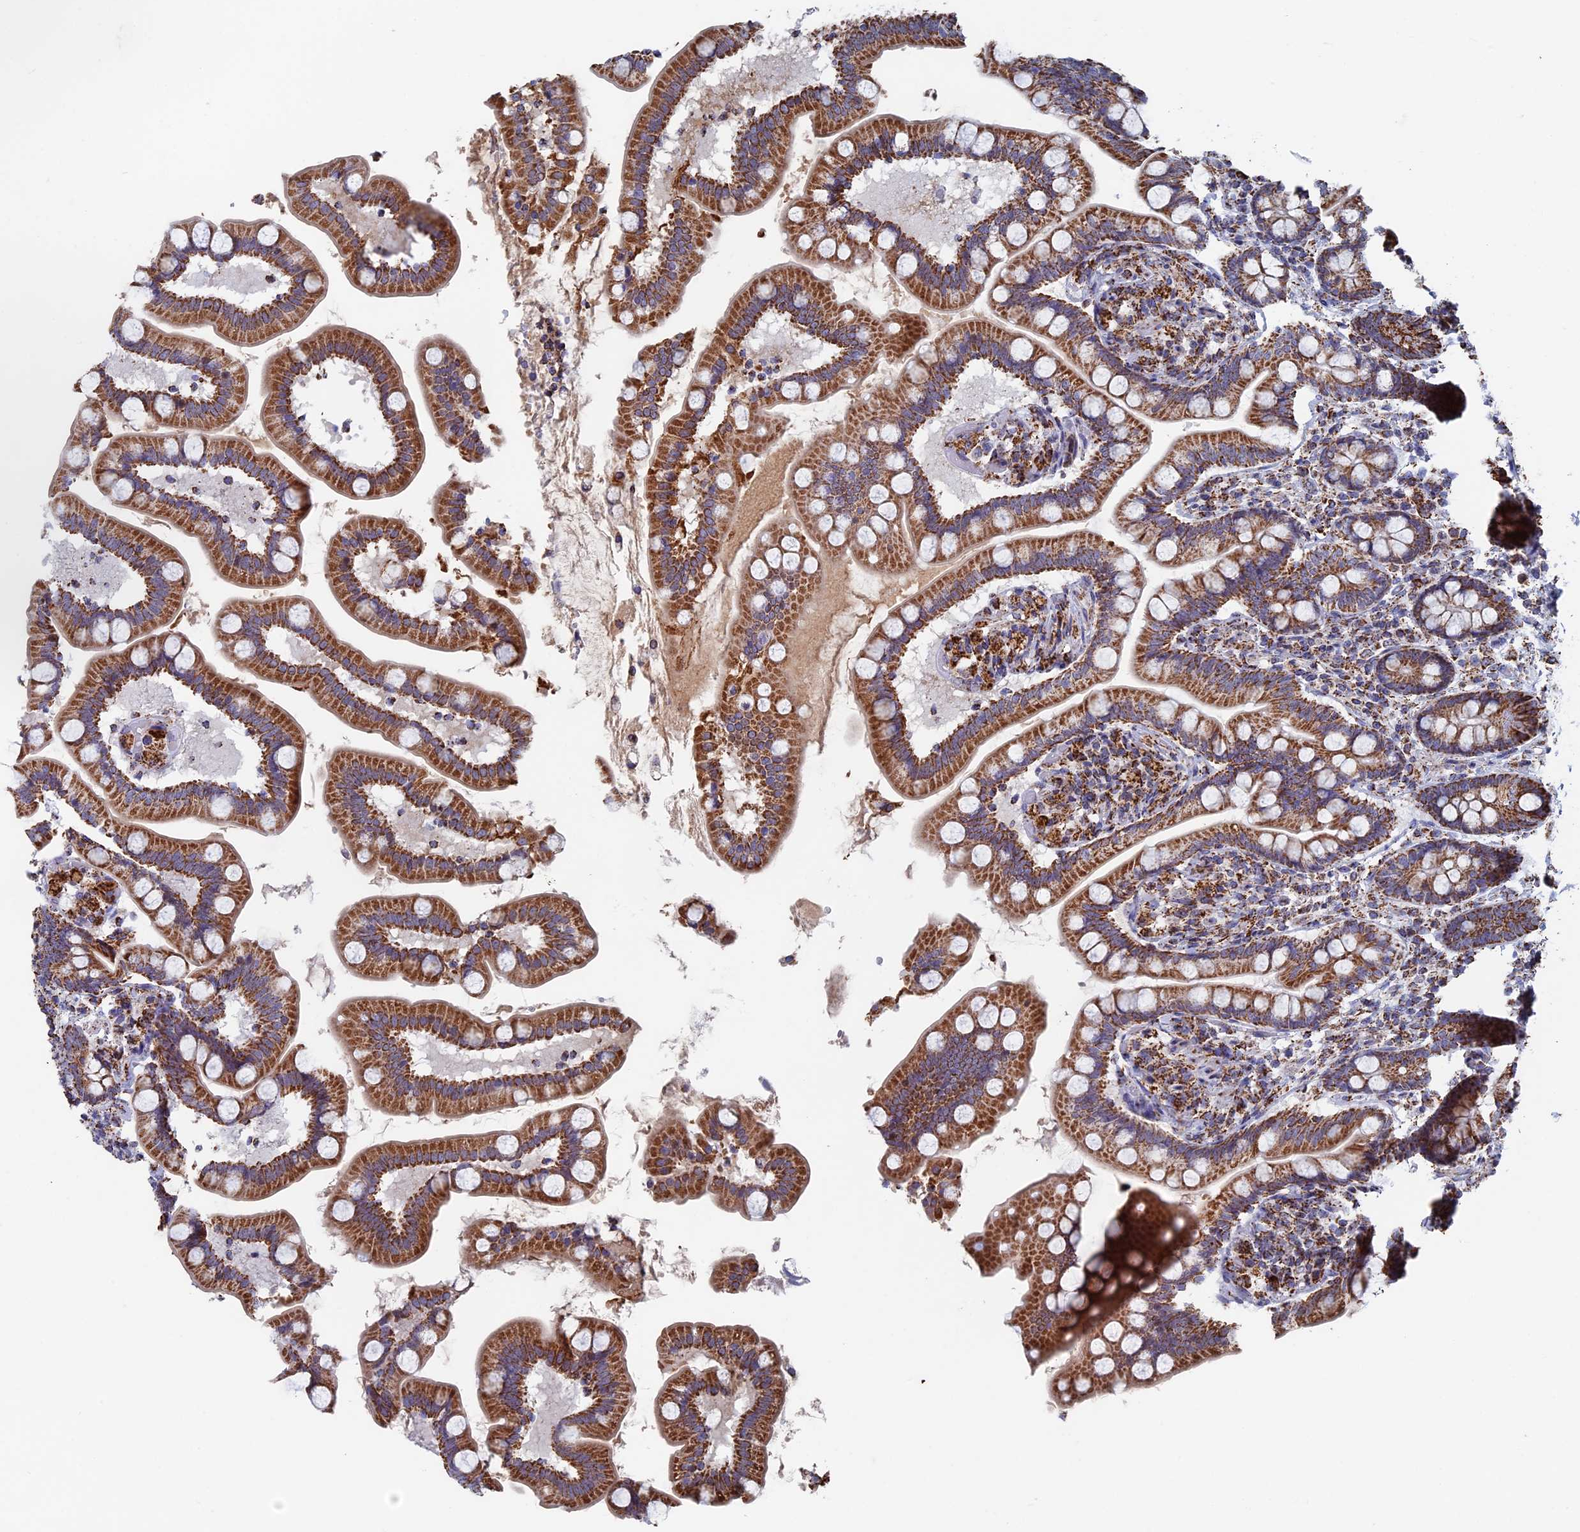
{"staining": {"intensity": "strong", "quantity": ">75%", "location": "cytoplasmic/membranous"}, "tissue": "small intestine", "cell_type": "Glandular cells", "image_type": "normal", "snomed": [{"axis": "morphology", "description": "Normal tissue, NOS"}, {"axis": "topography", "description": "Small intestine"}], "caption": "Small intestine stained with DAB (3,3'-diaminobenzidine) IHC exhibits high levels of strong cytoplasmic/membranous staining in about >75% of glandular cells.", "gene": "SEC24D", "patient": {"sex": "female", "age": 64}}